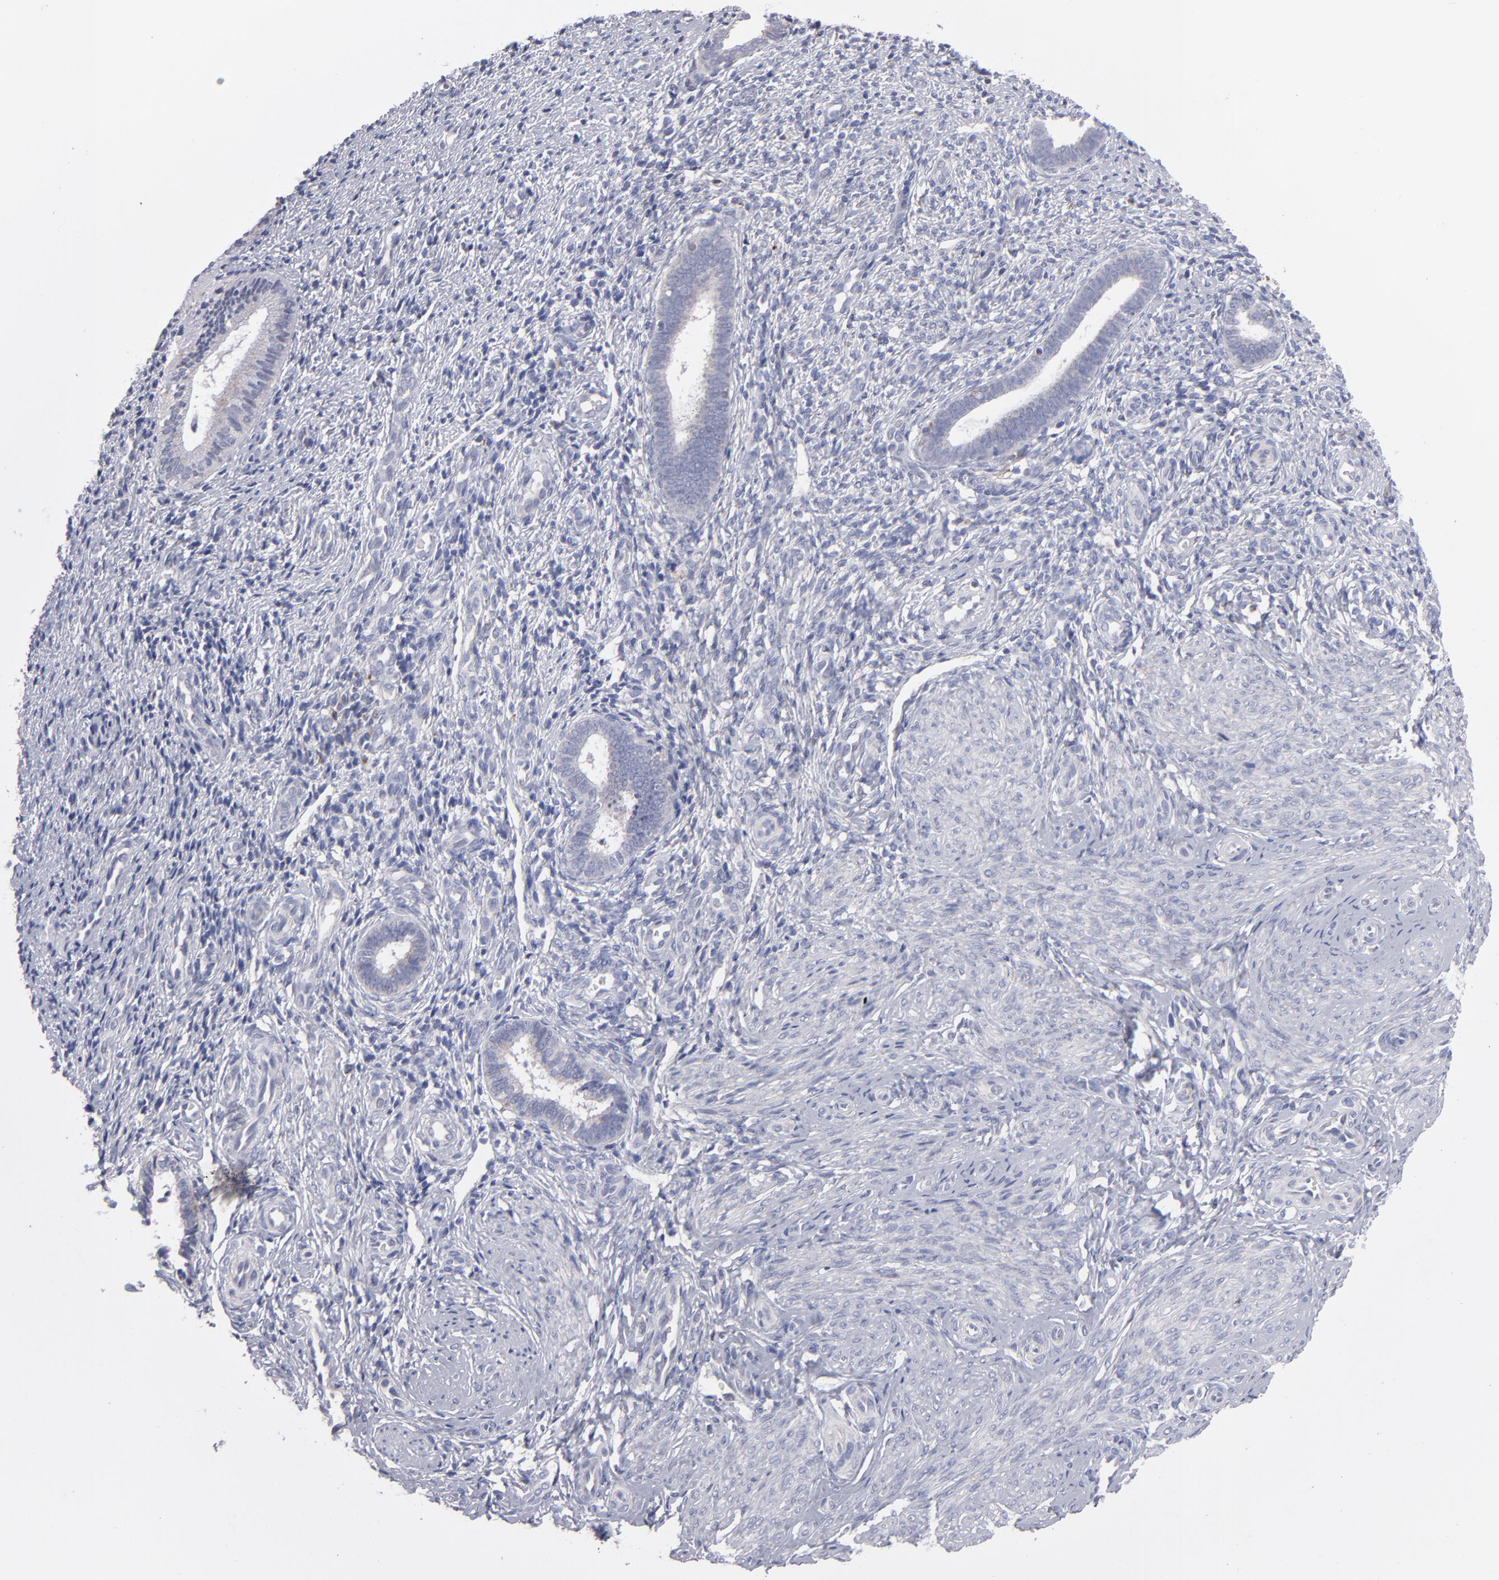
{"staining": {"intensity": "weak", "quantity": "<25%", "location": "cytoplasmic/membranous"}, "tissue": "endometrium", "cell_type": "Cells in endometrial stroma", "image_type": "normal", "snomed": [{"axis": "morphology", "description": "Normal tissue, NOS"}, {"axis": "topography", "description": "Endometrium"}], "caption": "A high-resolution image shows IHC staining of normal endometrium, which exhibits no significant positivity in cells in endometrial stroma. (Brightfield microscopy of DAB IHC at high magnification).", "gene": "HCCS", "patient": {"sex": "female", "age": 27}}